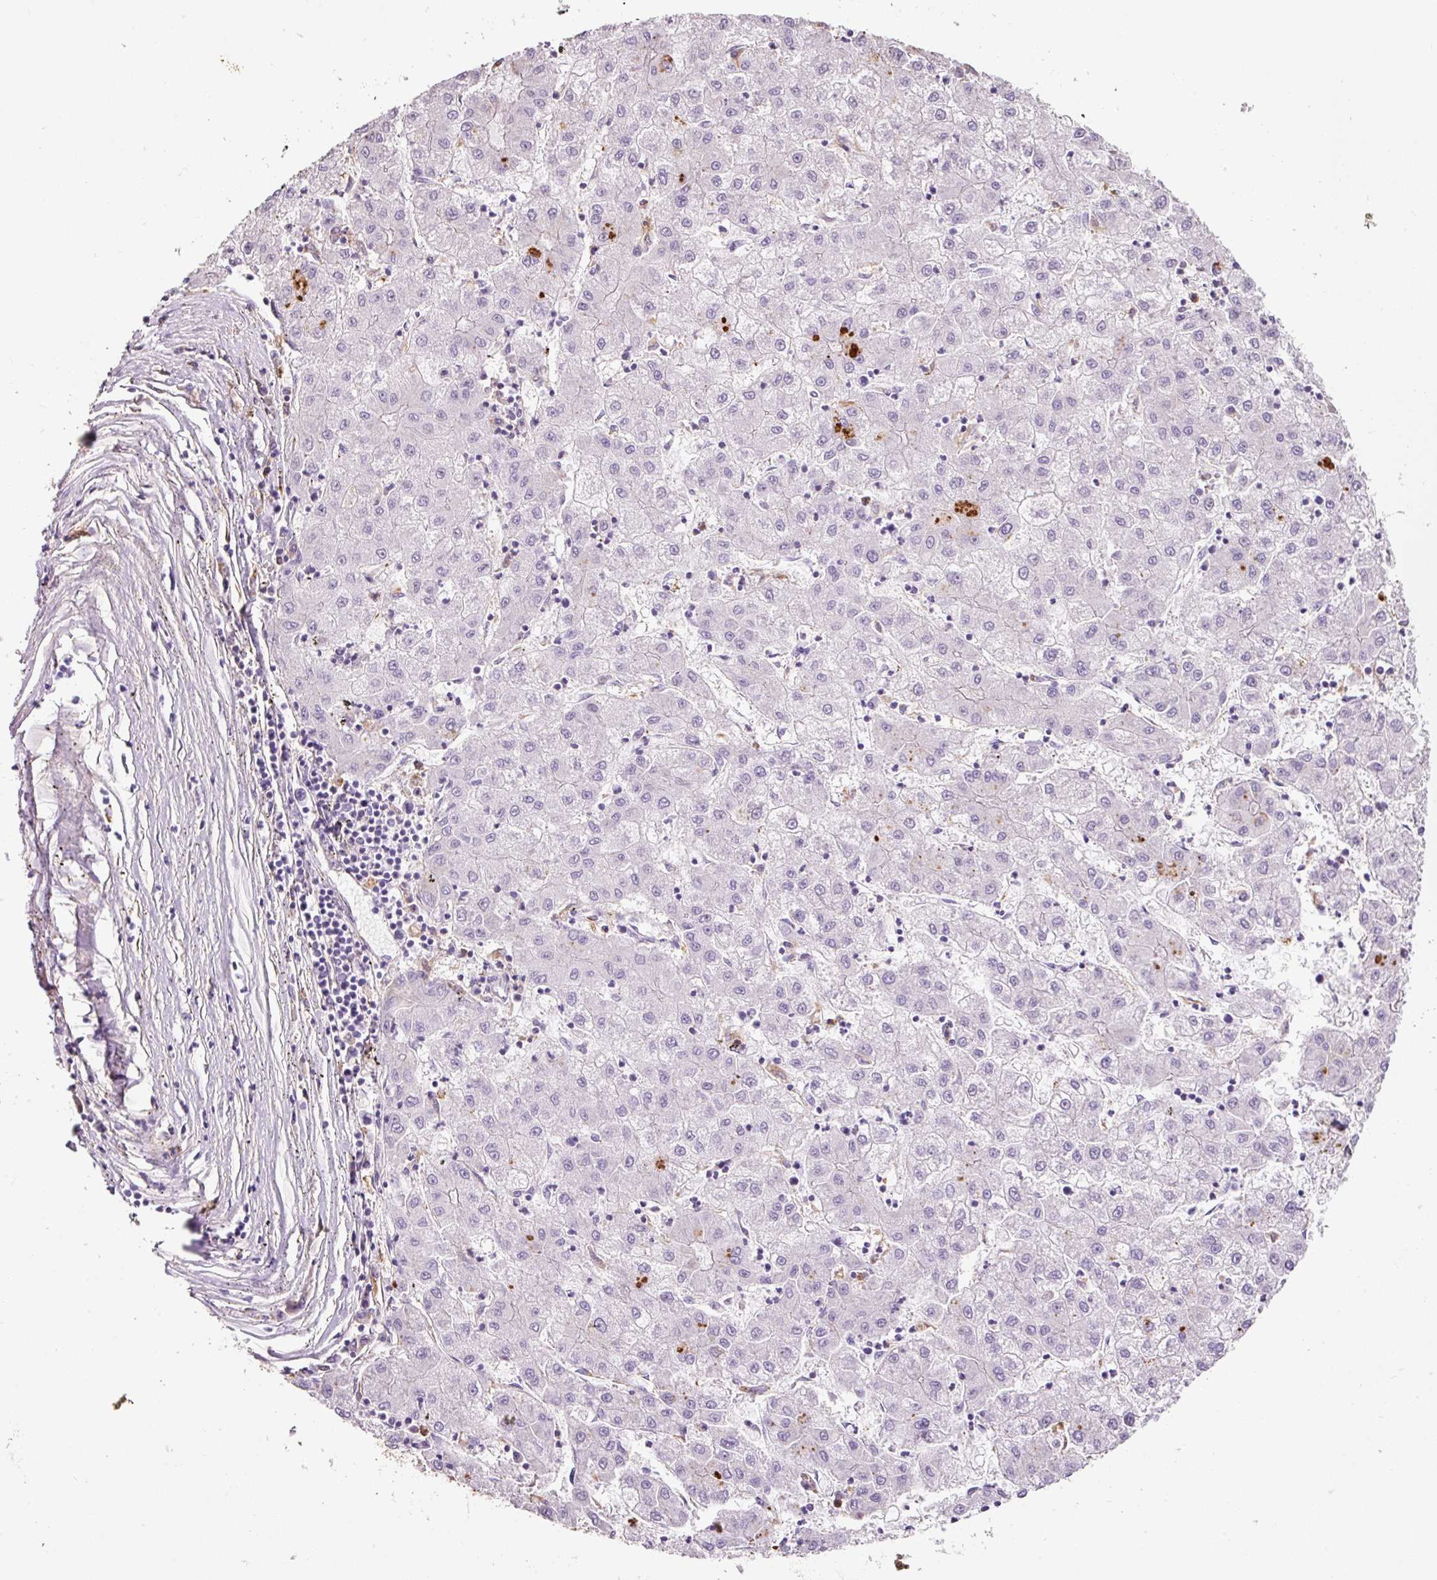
{"staining": {"intensity": "negative", "quantity": "none", "location": "none"}, "tissue": "liver cancer", "cell_type": "Tumor cells", "image_type": "cancer", "snomed": [{"axis": "morphology", "description": "Carcinoma, Hepatocellular, NOS"}, {"axis": "topography", "description": "Liver"}], "caption": "High magnification brightfield microscopy of hepatocellular carcinoma (liver) stained with DAB (3,3'-diaminobenzidine) (brown) and counterstained with hematoxylin (blue): tumor cells show no significant positivity. The staining was performed using DAB (3,3'-diaminobenzidine) to visualize the protein expression in brown, while the nuclei were stained in blue with hematoxylin (Magnification: 20x).", "gene": "TMC8", "patient": {"sex": "male", "age": 72}}